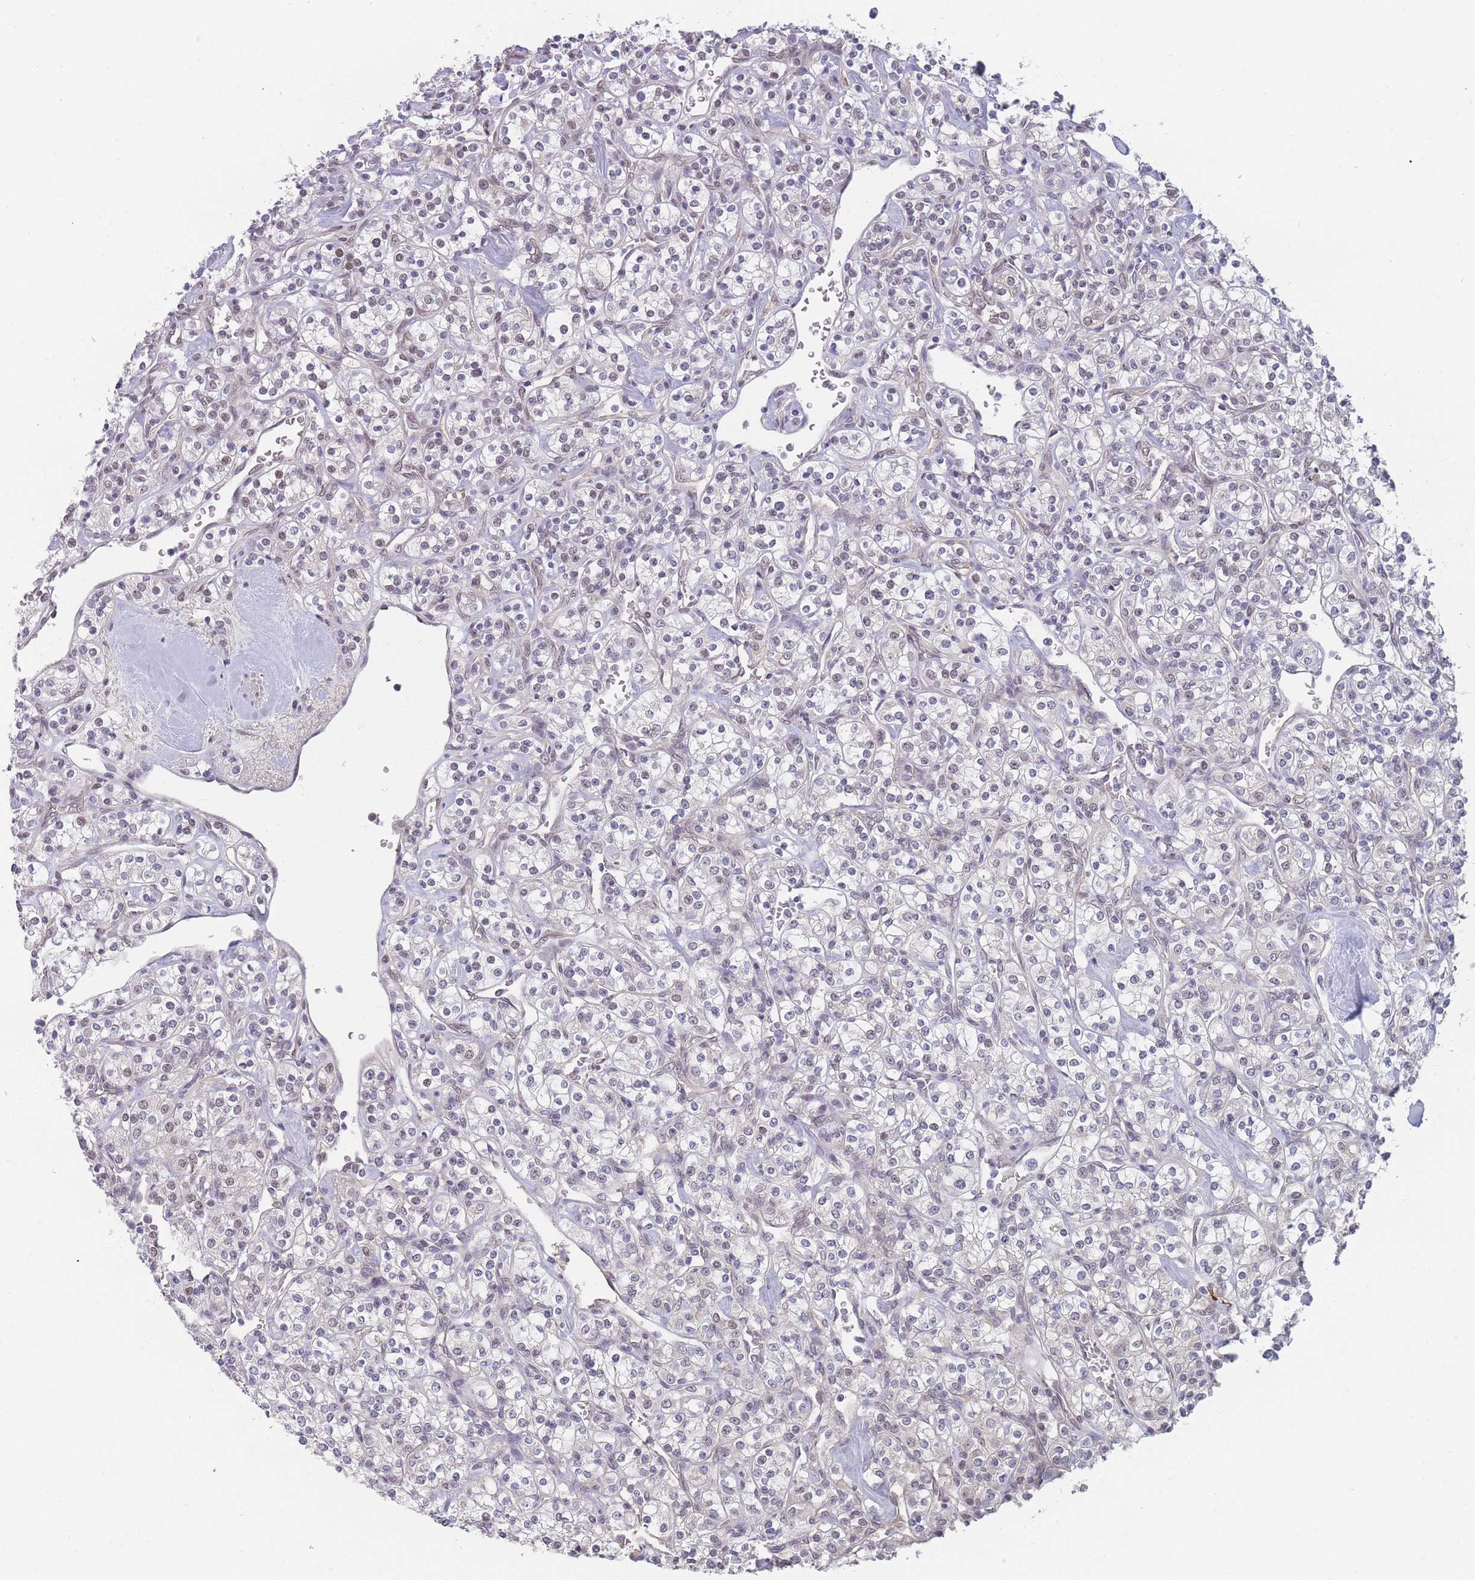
{"staining": {"intensity": "negative", "quantity": "none", "location": "none"}, "tissue": "renal cancer", "cell_type": "Tumor cells", "image_type": "cancer", "snomed": [{"axis": "morphology", "description": "Adenocarcinoma, NOS"}, {"axis": "topography", "description": "Kidney"}], "caption": "The image reveals no significant positivity in tumor cells of renal cancer.", "gene": "ANKRD10", "patient": {"sex": "male", "age": 77}}